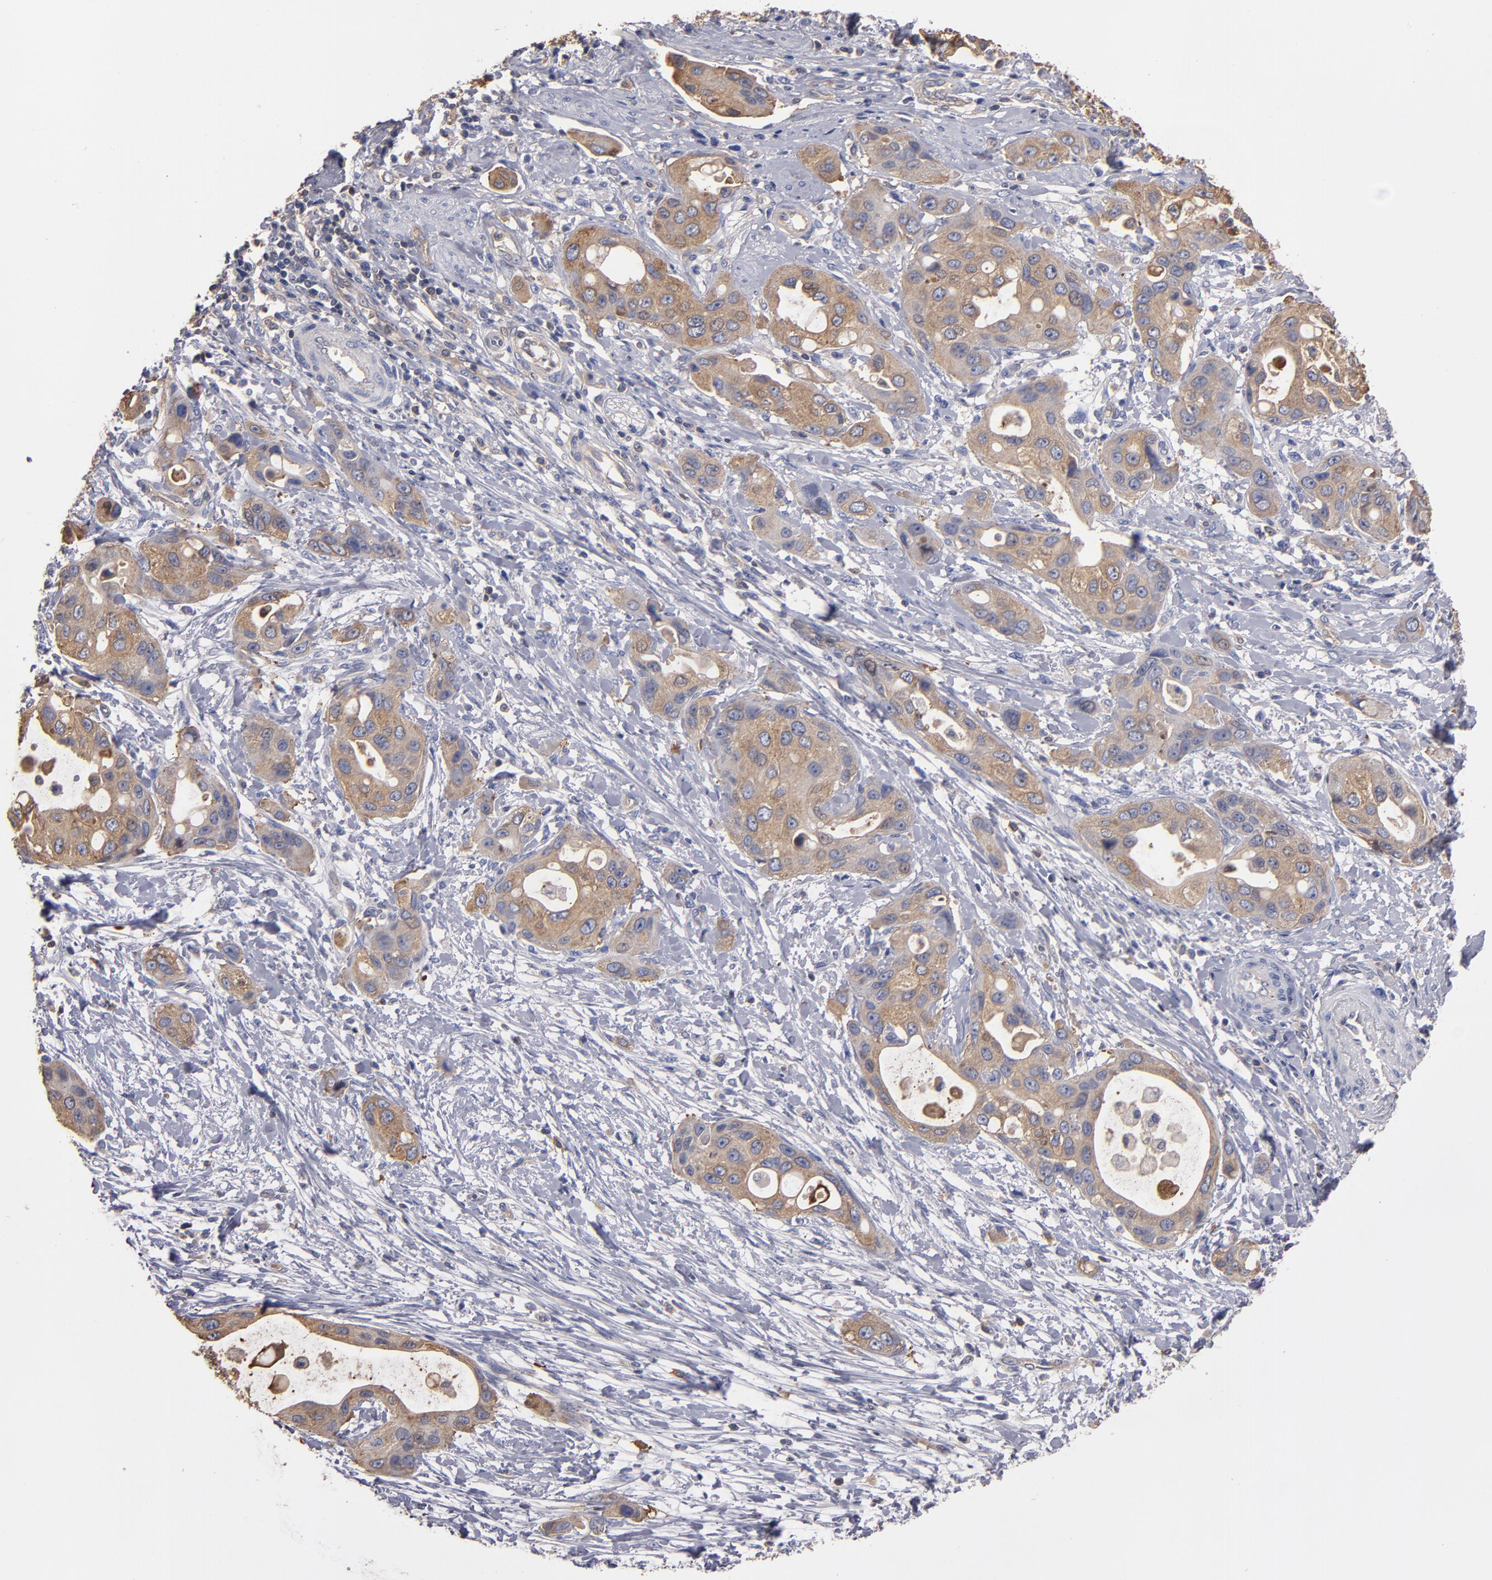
{"staining": {"intensity": "weak", "quantity": "25%-75%", "location": "cytoplasmic/membranous"}, "tissue": "pancreatic cancer", "cell_type": "Tumor cells", "image_type": "cancer", "snomed": [{"axis": "morphology", "description": "Adenocarcinoma, NOS"}, {"axis": "topography", "description": "Pancreas"}], "caption": "Pancreatic adenocarcinoma stained with a brown dye reveals weak cytoplasmic/membranous positive staining in approximately 25%-75% of tumor cells.", "gene": "ESYT2", "patient": {"sex": "female", "age": 60}}